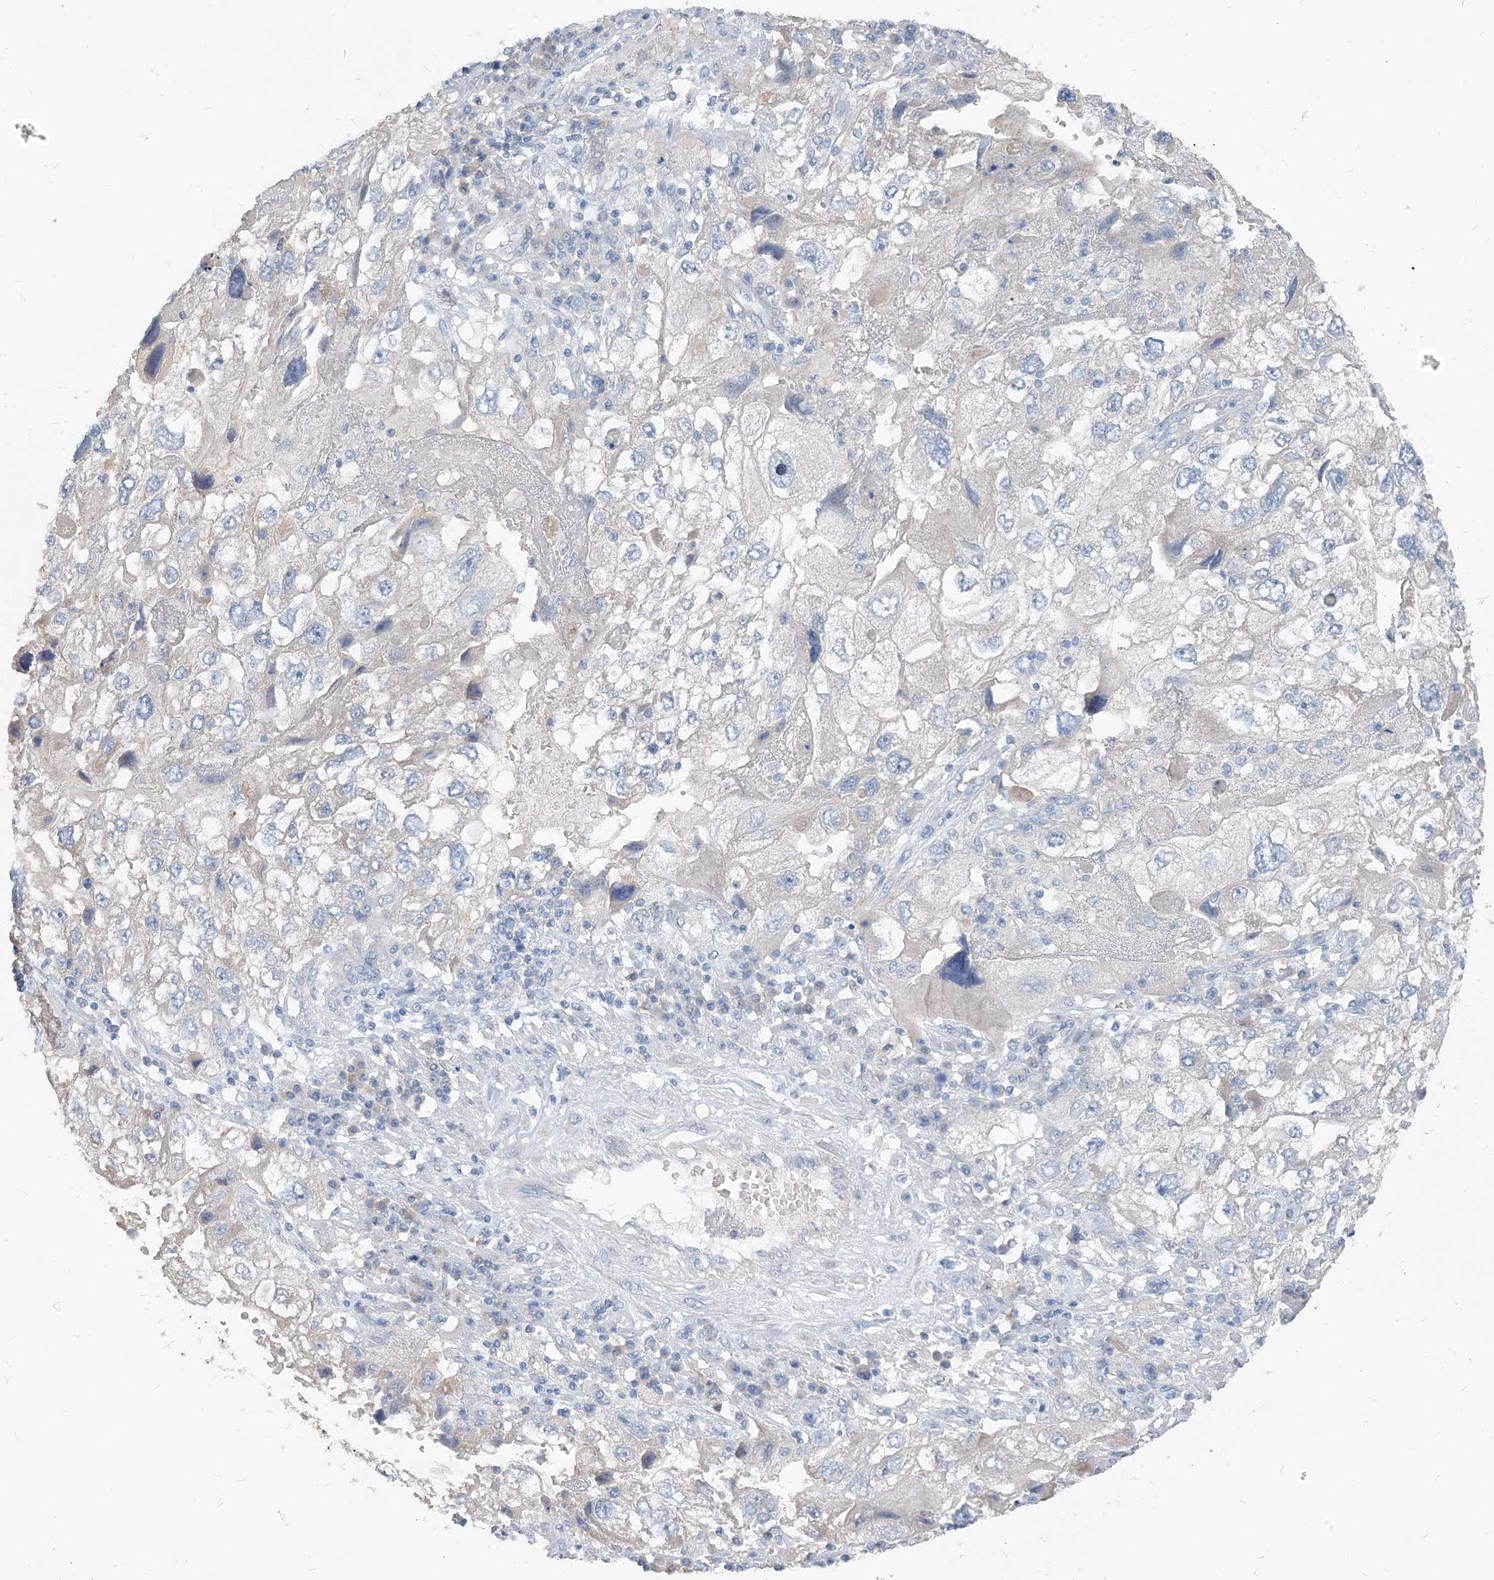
{"staining": {"intensity": "negative", "quantity": "none", "location": "none"}, "tissue": "endometrial cancer", "cell_type": "Tumor cells", "image_type": "cancer", "snomed": [{"axis": "morphology", "description": "Adenocarcinoma, NOS"}, {"axis": "topography", "description": "Endometrium"}], "caption": "Endometrial cancer (adenocarcinoma) stained for a protein using immunohistochemistry (IHC) demonstrates no expression tumor cells.", "gene": "NCOA7", "patient": {"sex": "female", "age": 49}}